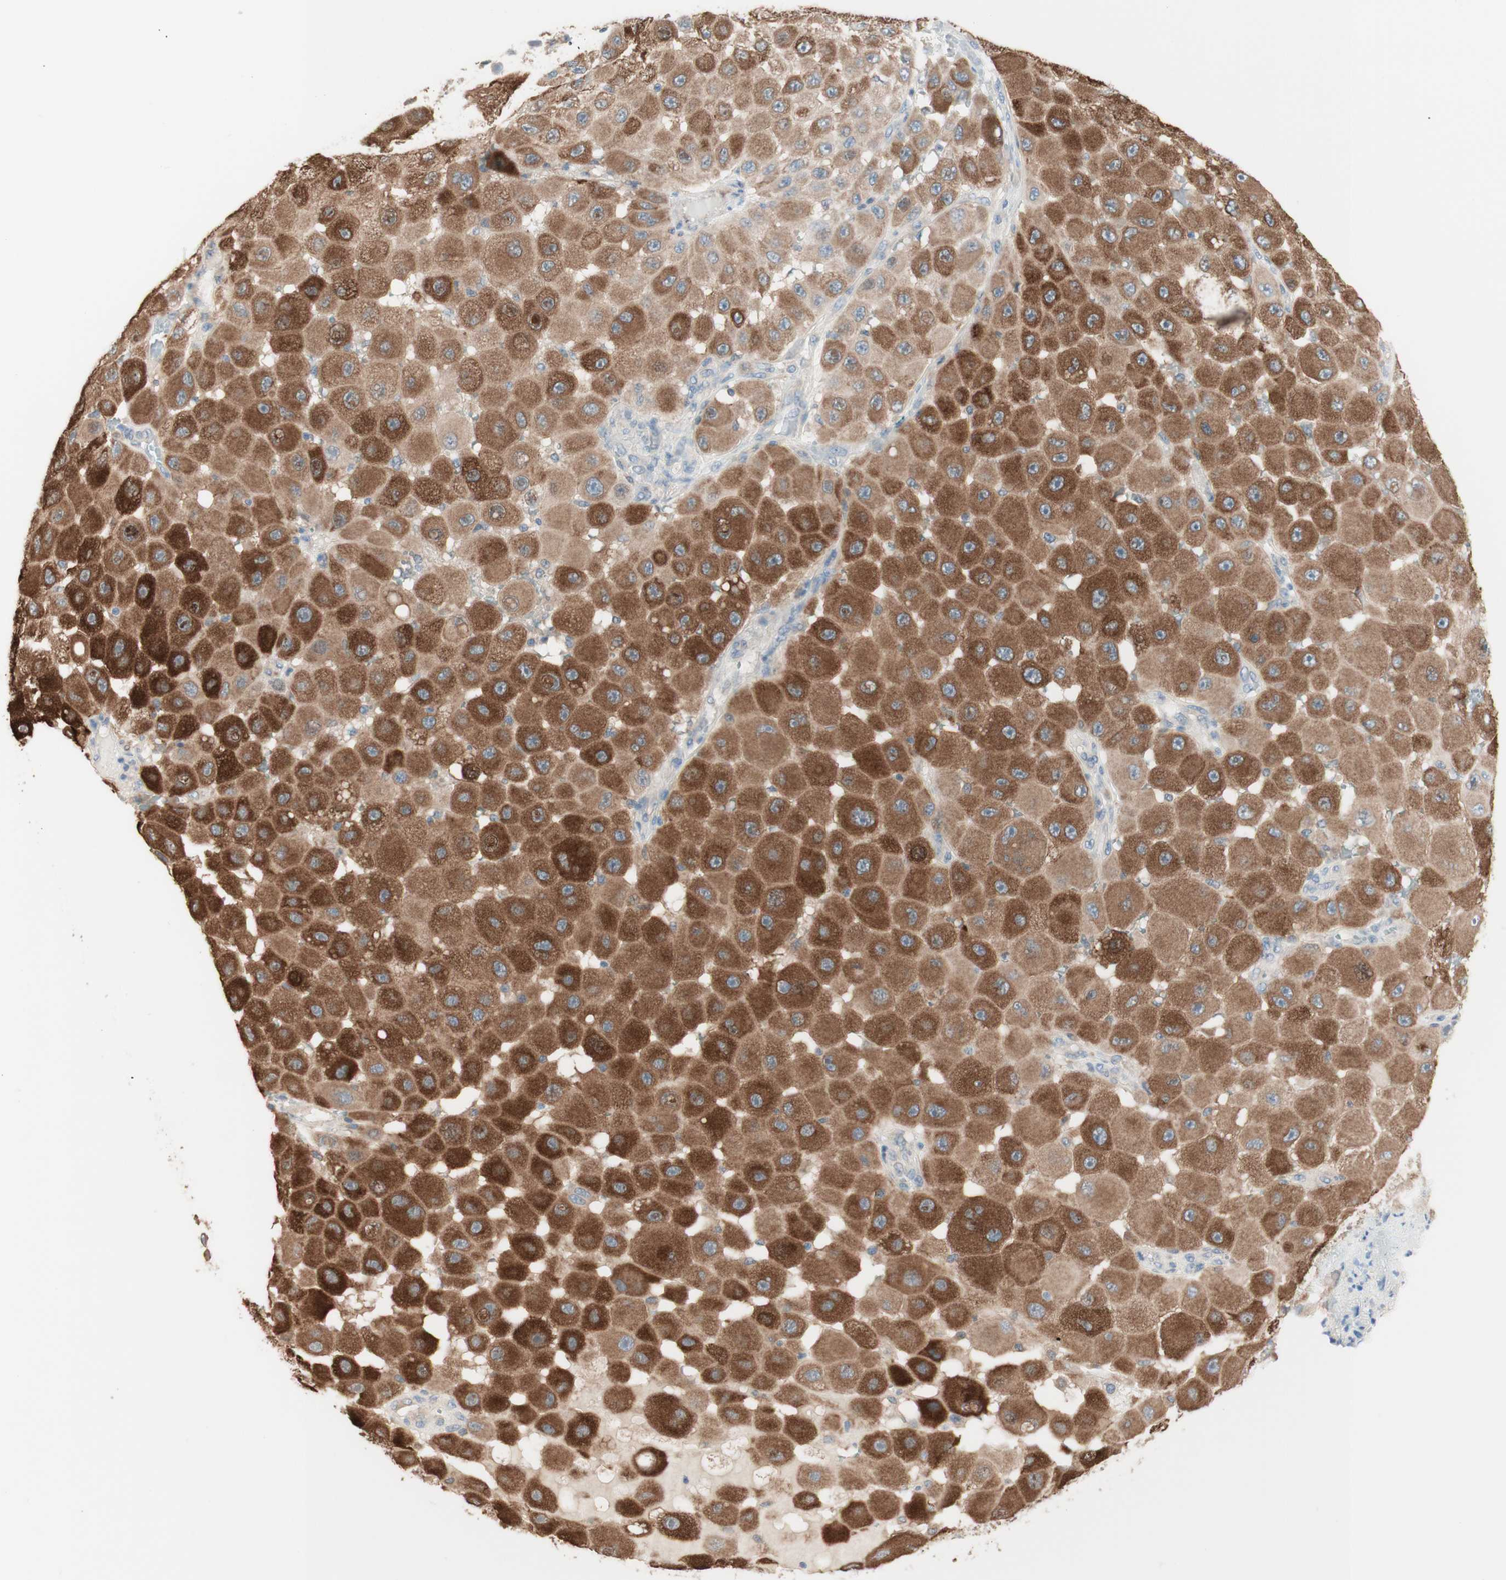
{"staining": {"intensity": "strong", "quantity": ">75%", "location": "cytoplasmic/membranous"}, "tissue": "melanoma", "cell_type": "Tumor cells", "image_type": "cancer", "snomed": [{"axis": "morphology", "description": "Malignant melanoma, NOS"}, {"axis": "topography", "description": "Skin"}], "caption": "This is a photomicrograph of IHC staining of melanoma, which shows strong expression in the cytoplasmic/membranous of tumor cells.", "gene": "COMT", "patient": {"sex": "female", "age": 81}}